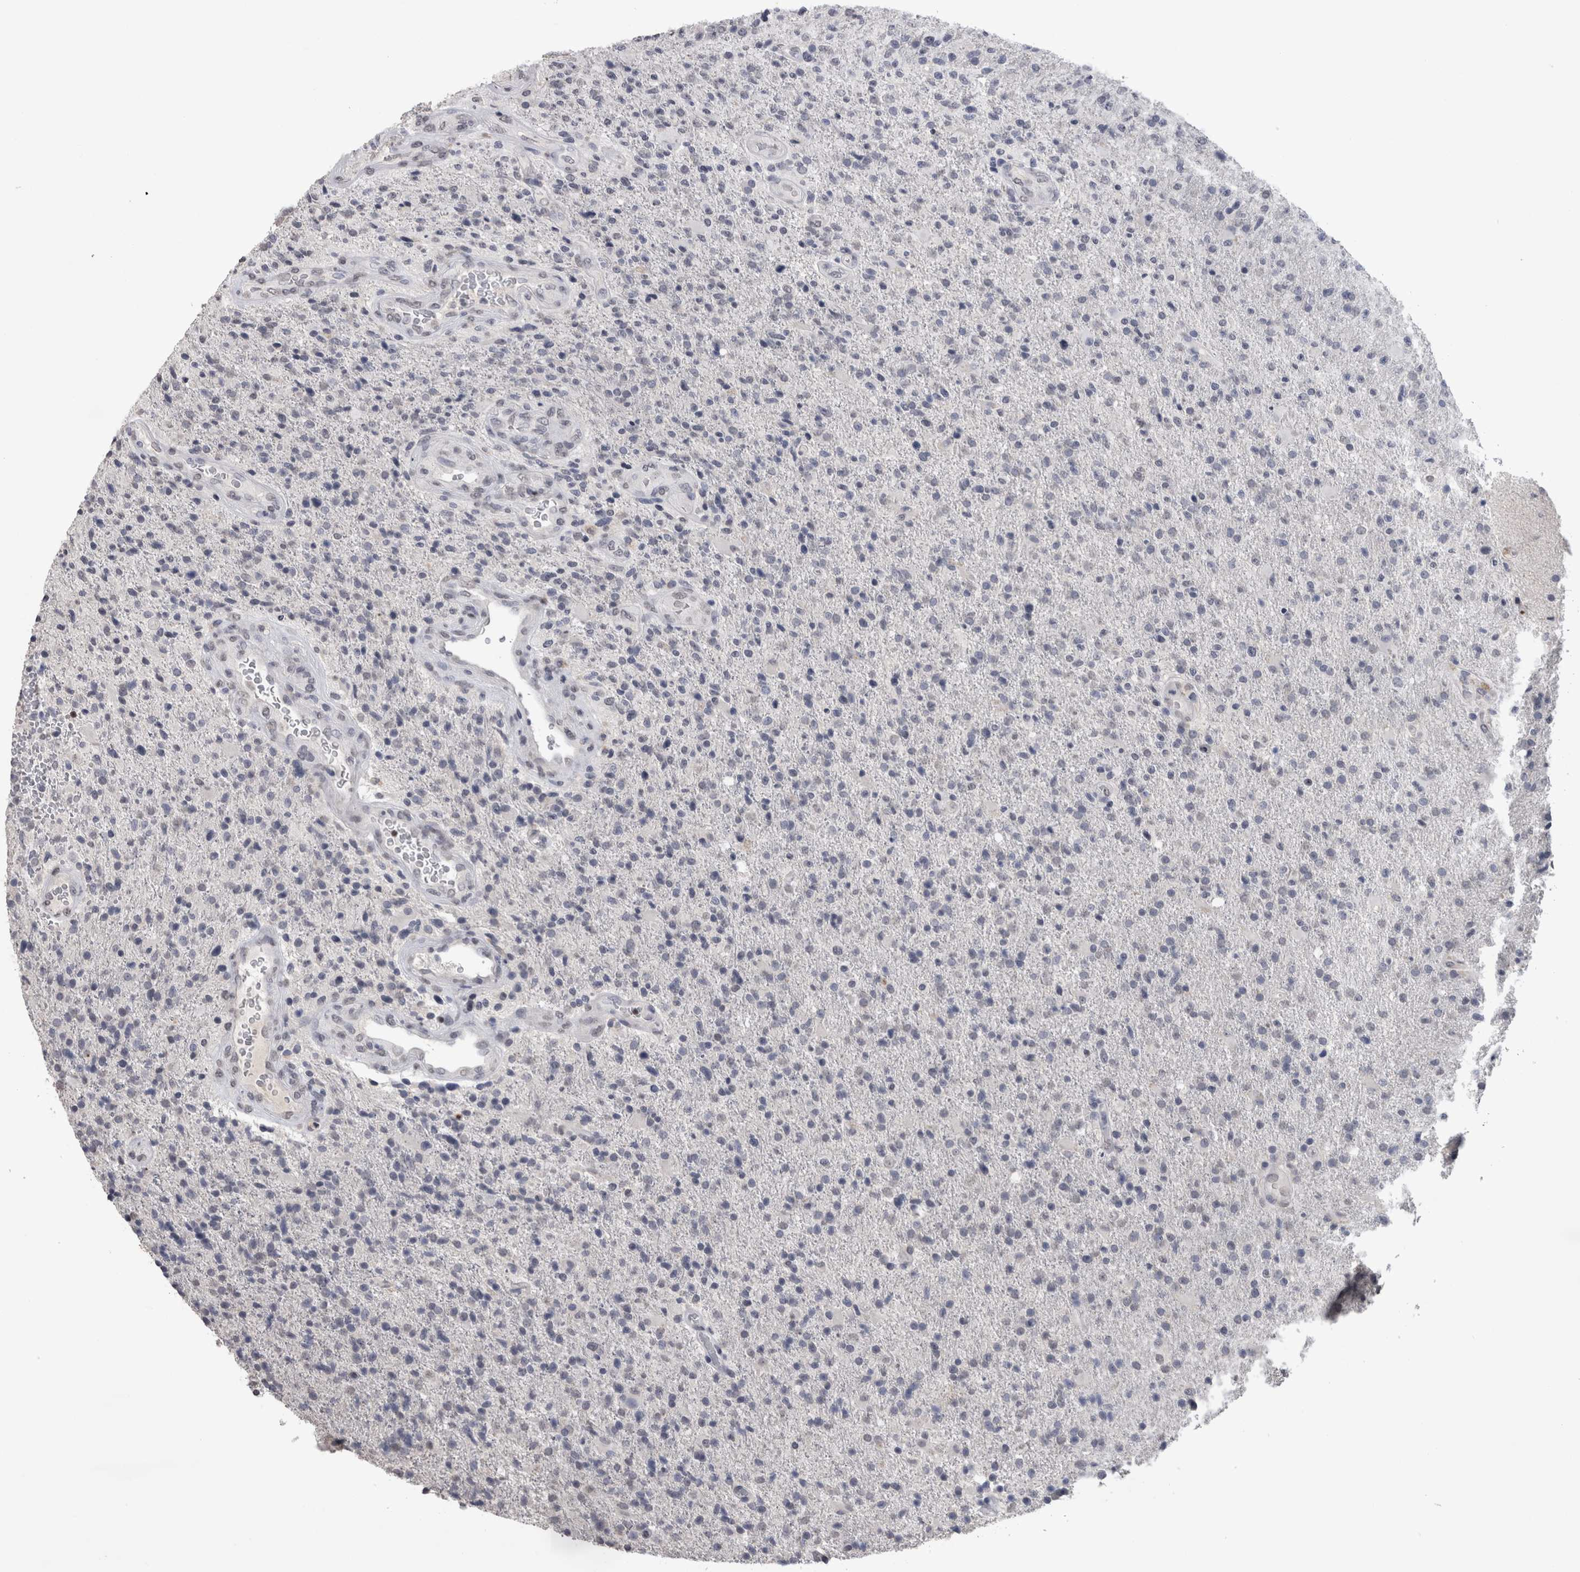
{"staining": {"intensity": "negative", "quantity": "none", "location": "none"}, "tissue": "glioma", "cell_type": "Tumor cells", "image_type": "cancer", "snomed": [{"axis": "morphology", "description": "Glioma, malignant, High grade"}, {"axis": "topography", "description": "Brain"}], "caption": "Tumor cells are negative for brown protein staining in glioma.", "gene": "PAX5", "patient": {"sex": "male", "age": 72}}